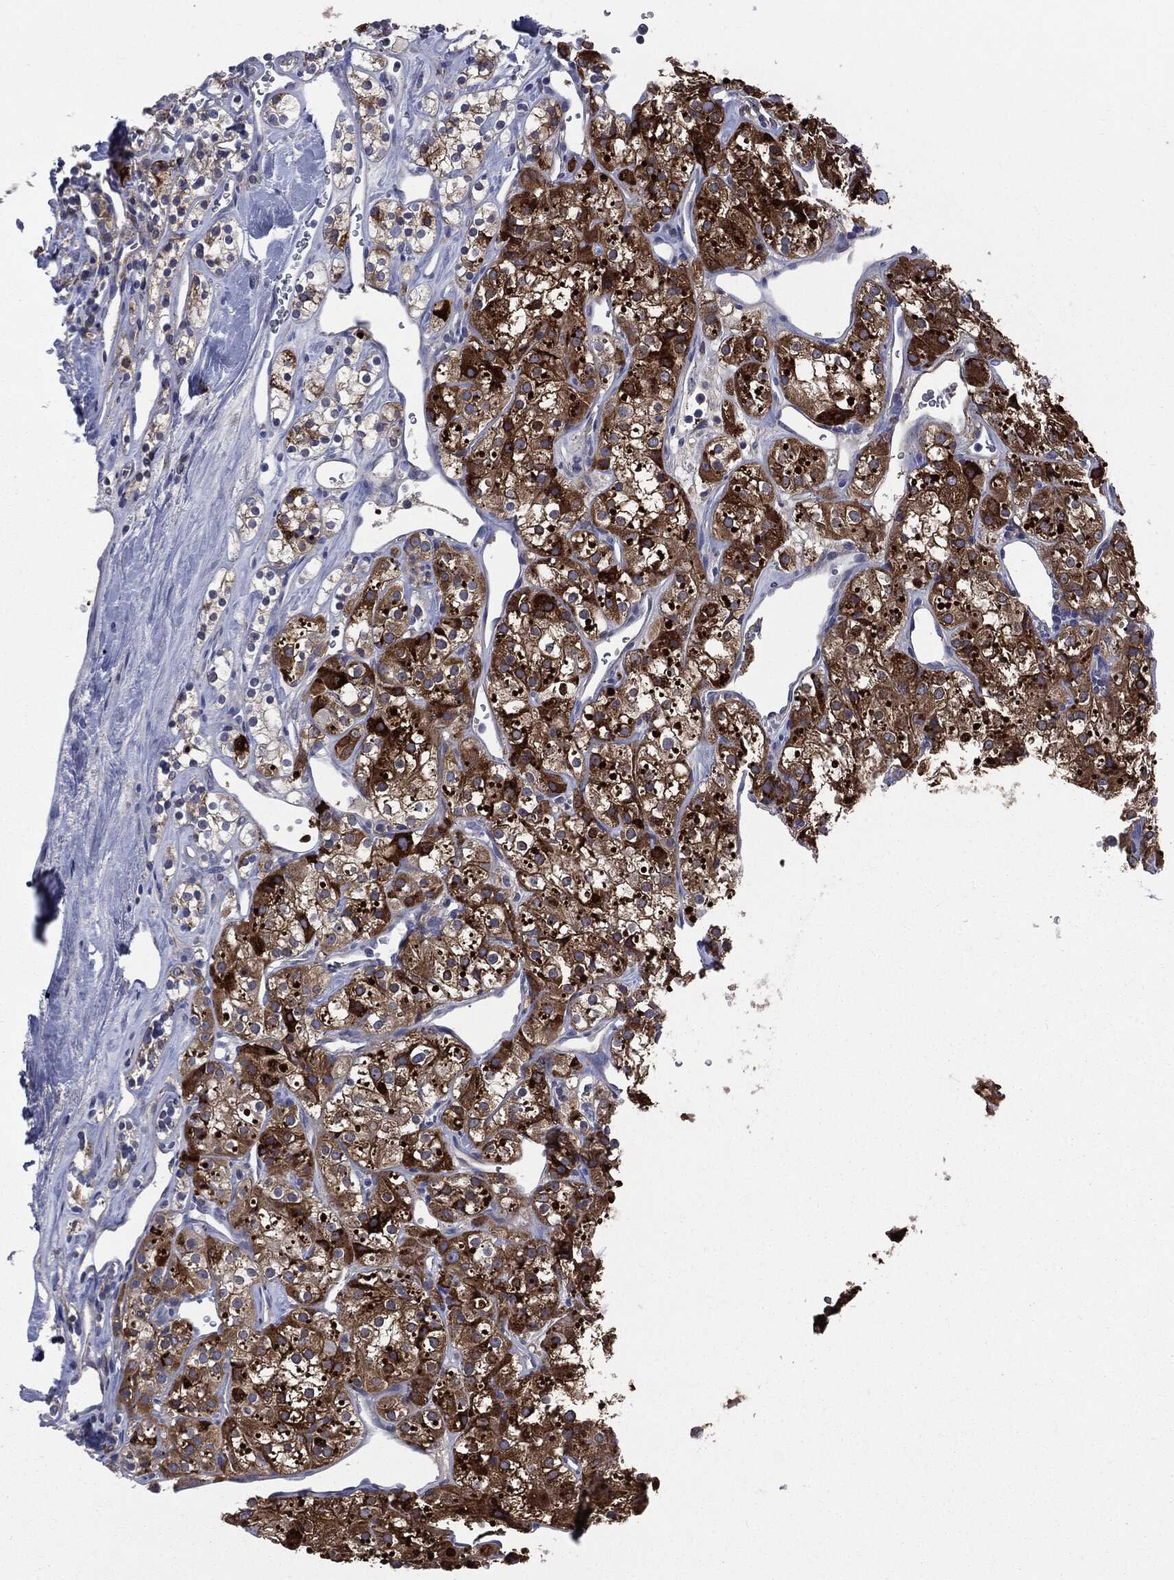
{"staining": {"intensity": "strong", "quantity": "25%-75%", "location": "cytoplasmic/membranous"}, "tissue": "renal cancer", "cell_type": "Tumor cells", "image_type": "cancer", "snomed": [{"axis": "morphology", "description": "Adenocarcinoma, NOS"}, {"axis": "topography", "description": "Kidney"}], "caption": "Renal cancer (adenocarcinoma) stained for a protein (brown) shows strong cytoplasmic/membranous positive staining in approximately 25%-75% of tumor cells.", "gene": "PTGS2", "patient": {"sex": "male", "age": 77}}